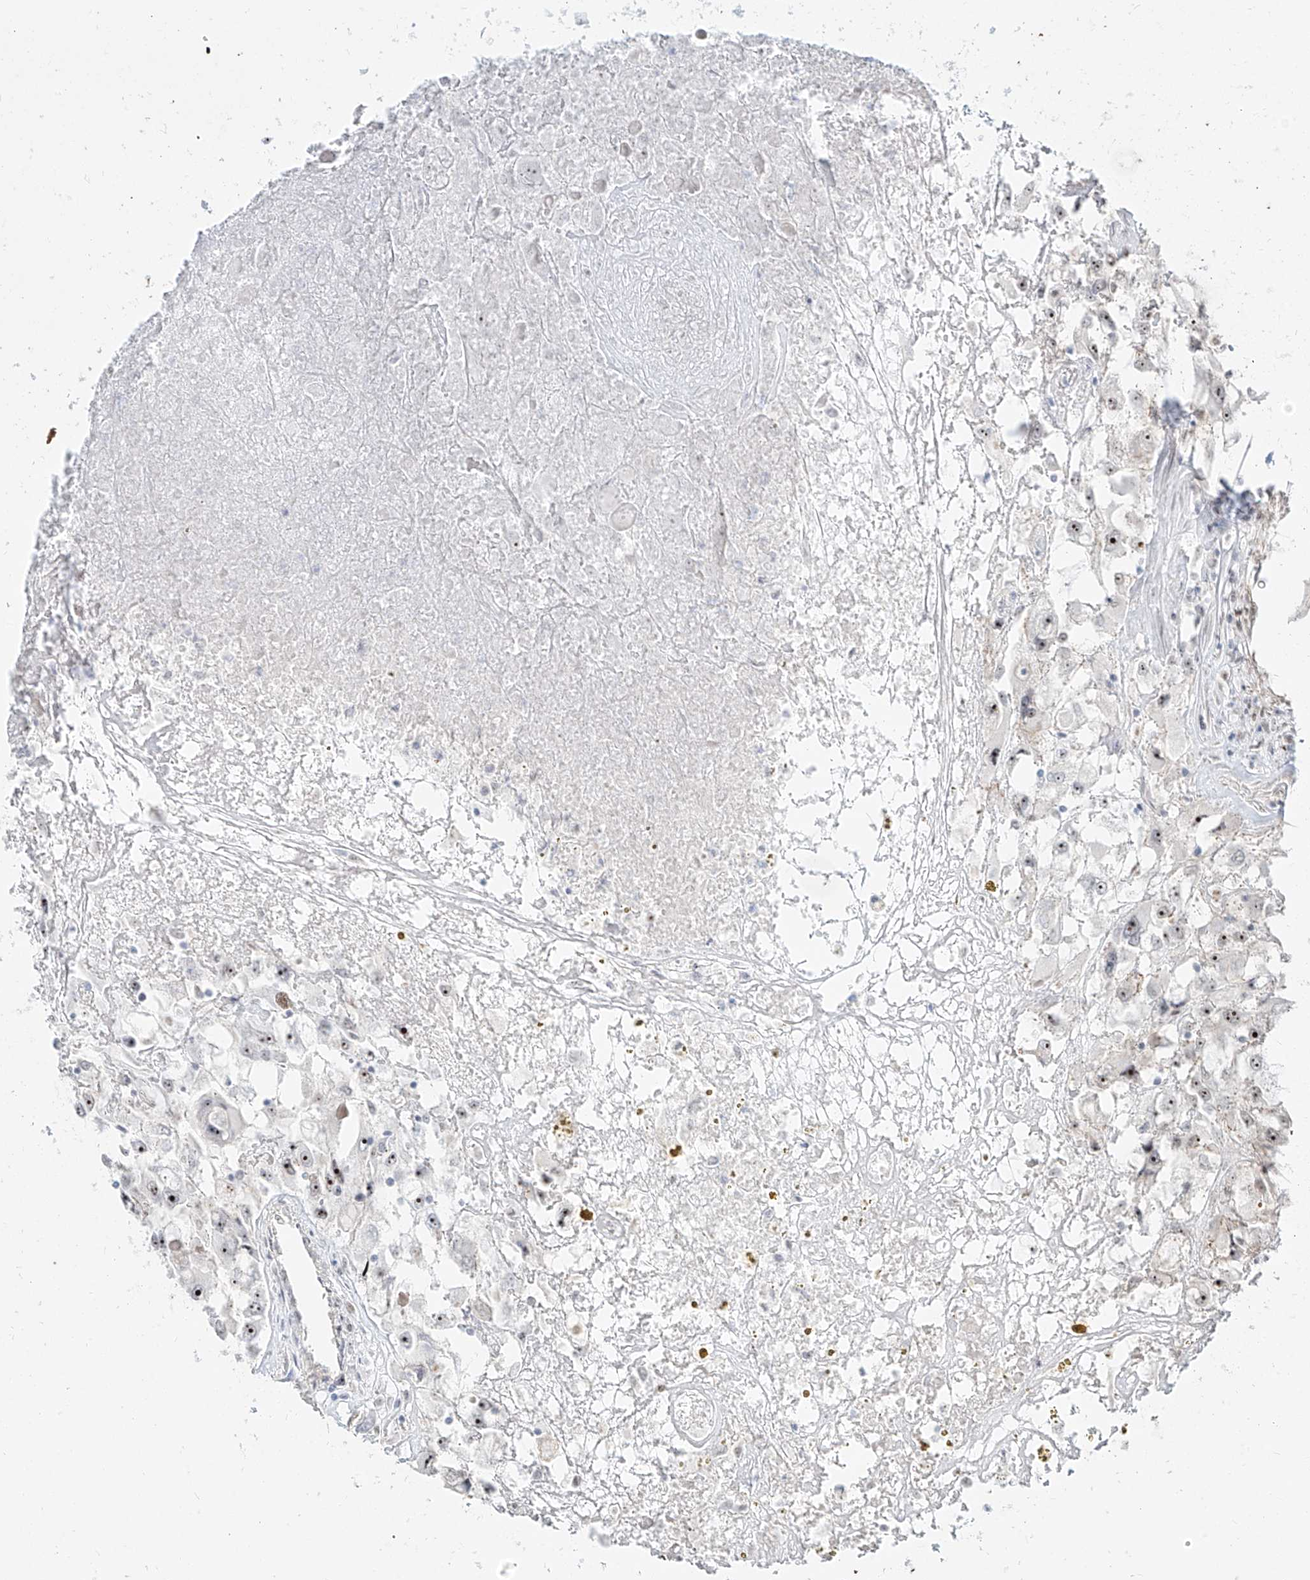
{"staining": {"intensity": "strong", "quantity": "25%-75%", "location": "nuclear"}, "tissue": "renal cancer", "cell_type": "Tumor cells", "image_type": "cancer", "snomed": [{"axis": "morphology", "description": "Adenocarcinoma, NOS"}, {"axis": "topography", "description": "Kidney"}], "caption": "Adenocarcinoma (renal) stained for a protein (brown) reveals strong nuclear positive expression in about 25%-75% of tumor cells.", "gene": "ZNF710", "patient": {"sex": "female", "age": 52}}